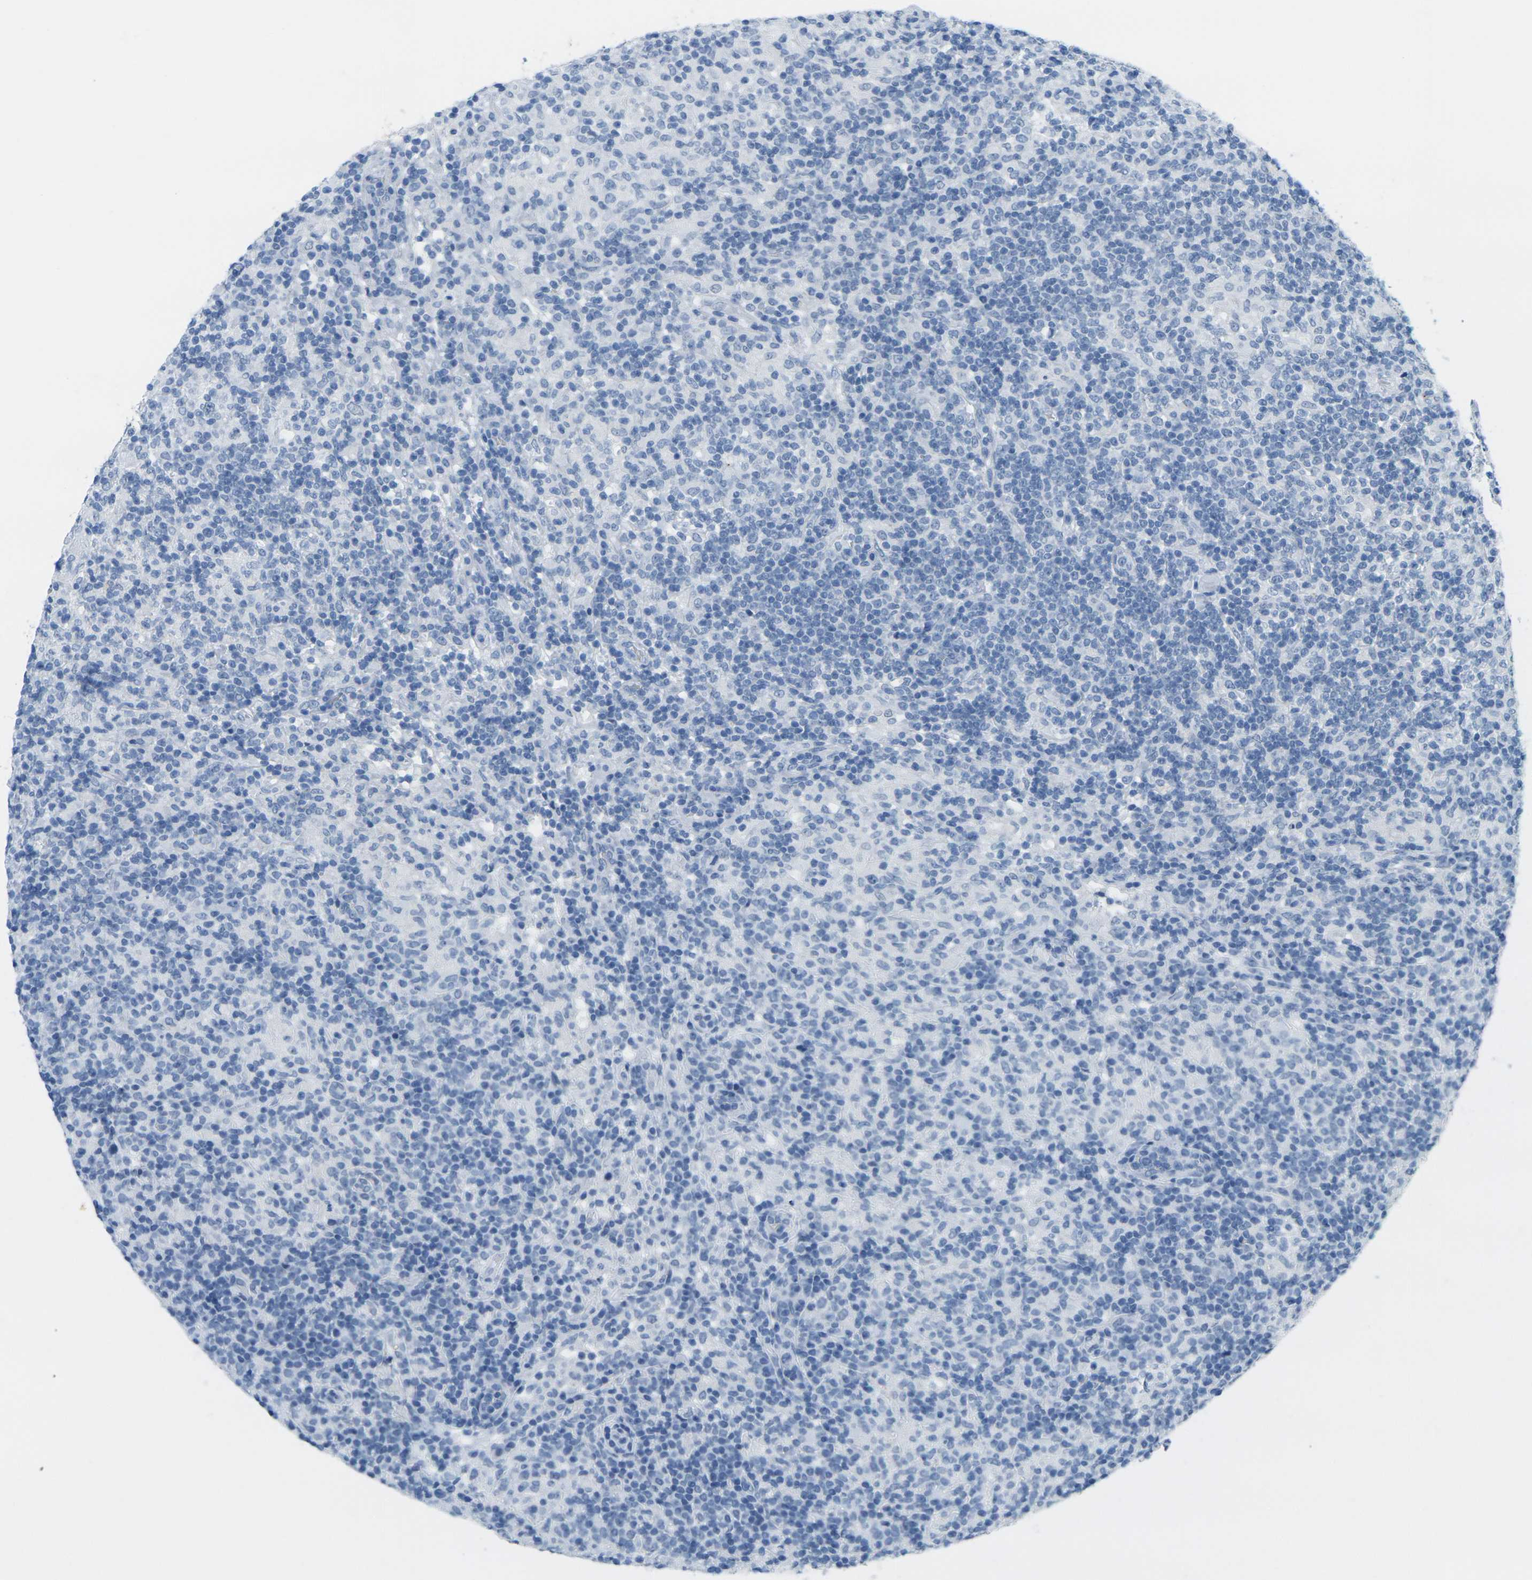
{"staining": {"intensity": "negative", "quantity": "none", "location": "none"}, "tissue": "lymphoma", "cell_type": "Tumor cells", "image_type": "cancer", "snomed": [{"axis": "morphology", "description": "Hodgkin's disease, NOS"}, {"axis": "topography", "description": "Lymph node"}], "caption": "DAB immunohistochemical staining of lymphoma reveals no significant positivity in tumor cells. (Stains: DAB IHC with hematoxylin counter stain, Microscopy: brightfield microscopy at high magnification).", "gene": "CTAG1A", "patient": {"sex": "male", "age": 70}}